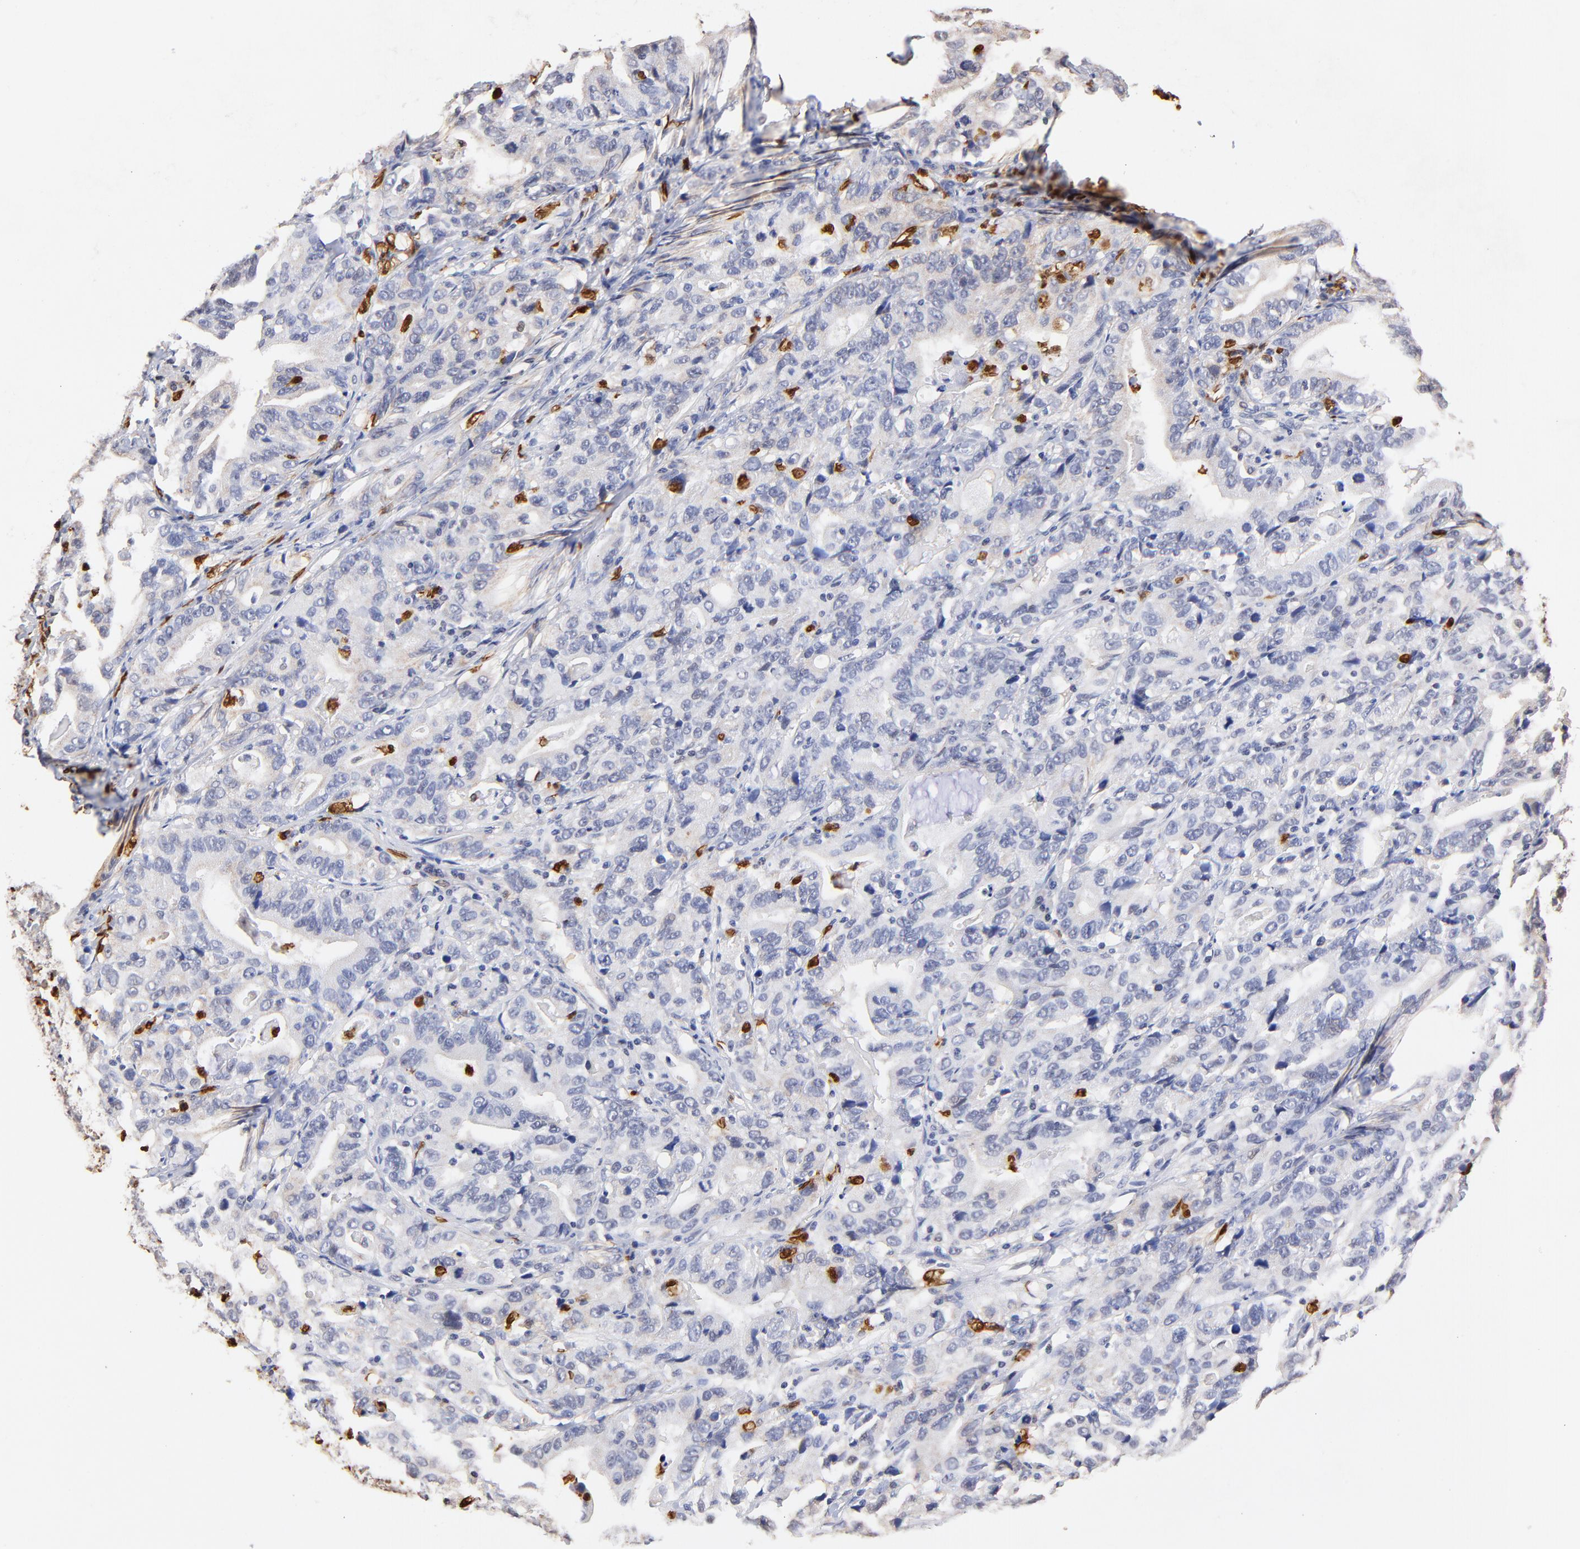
{"staining": {"intensity": "negative", "quantity": "none", "location": "none"}, "tissue": "stomach cancer", "cell_type": "Tumor cells", "image_type": "cancer", "snomed": [{"axis": "morphology", "description": "Adenocarcinoma, NOS"}, {"axis": "topography", "description": "Stomach, upper"}], "caption": "This image is of adenocarcinoma (stomach) stained with IHC to label a protein in brown with the nuclei are counter-stained blue. There is no staining in tumor cells.", "gene": "BBOF1", "patient": {"sex": "male", "age": 63}}